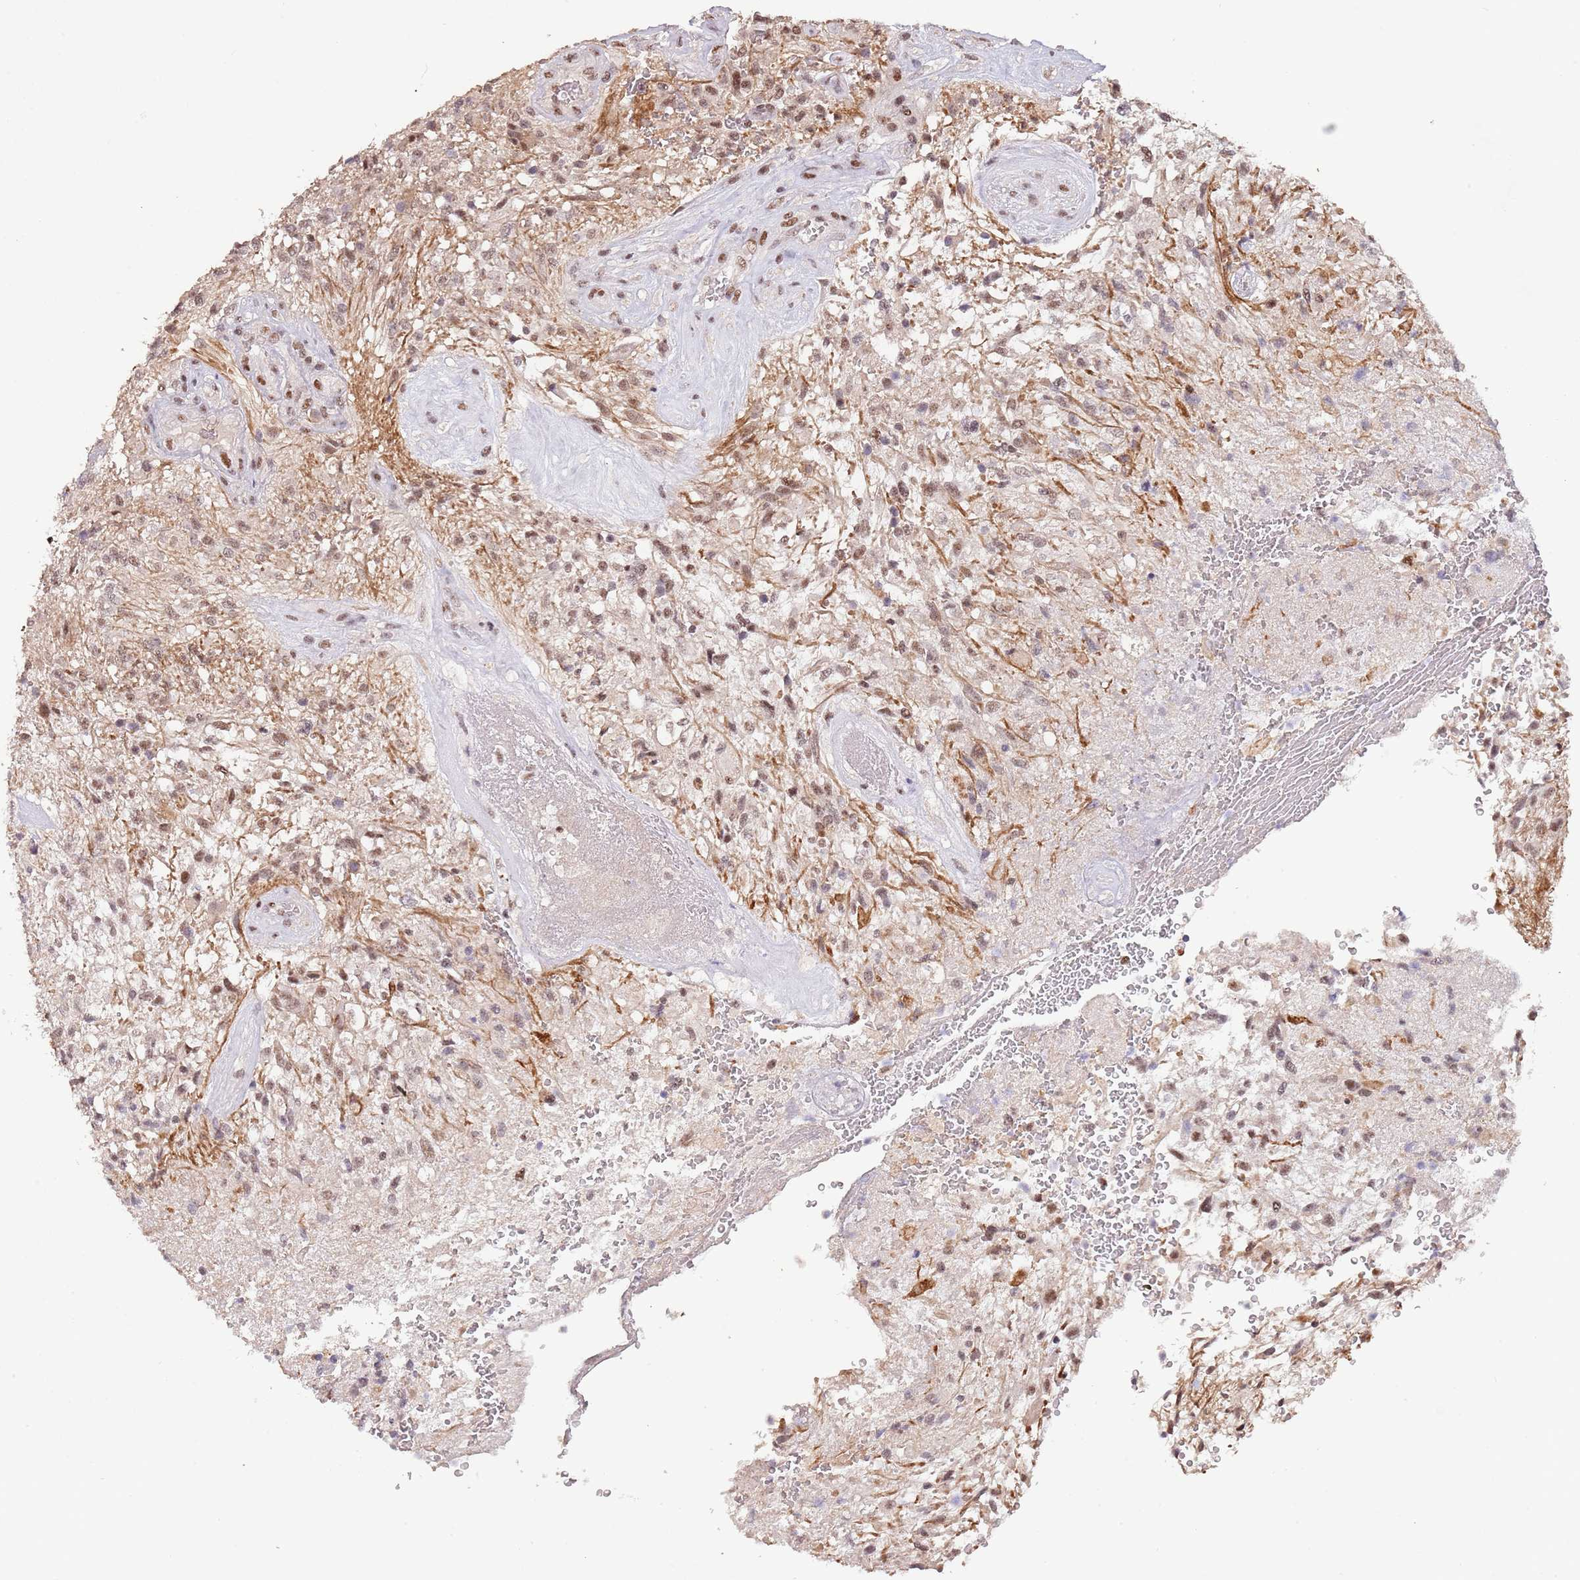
{"staining": {"intensity": "weak", "quantity": ">75%", "location": "cytoplasmic/membranous,nuclear"}, "tissue": "glioma", "cell_type": "Tumor cells", "image_type": "cancer", "snomed": [{"axis": "morphology", "description": "Glioma, malignant, High grade"}, {"axis": "topography", "description": "Brain"}], "caption": "Malignant high-grade glioma stained with DAB IHC shows low levels of weak cytoplasmic/membranous and nuclear expression in about >75% of tumor cells. Ihc stains the protein of interest in brown and the nuclei are stained blue.", "gene": "CIZ1", "patient": {"sex": "male", "age": 56}}